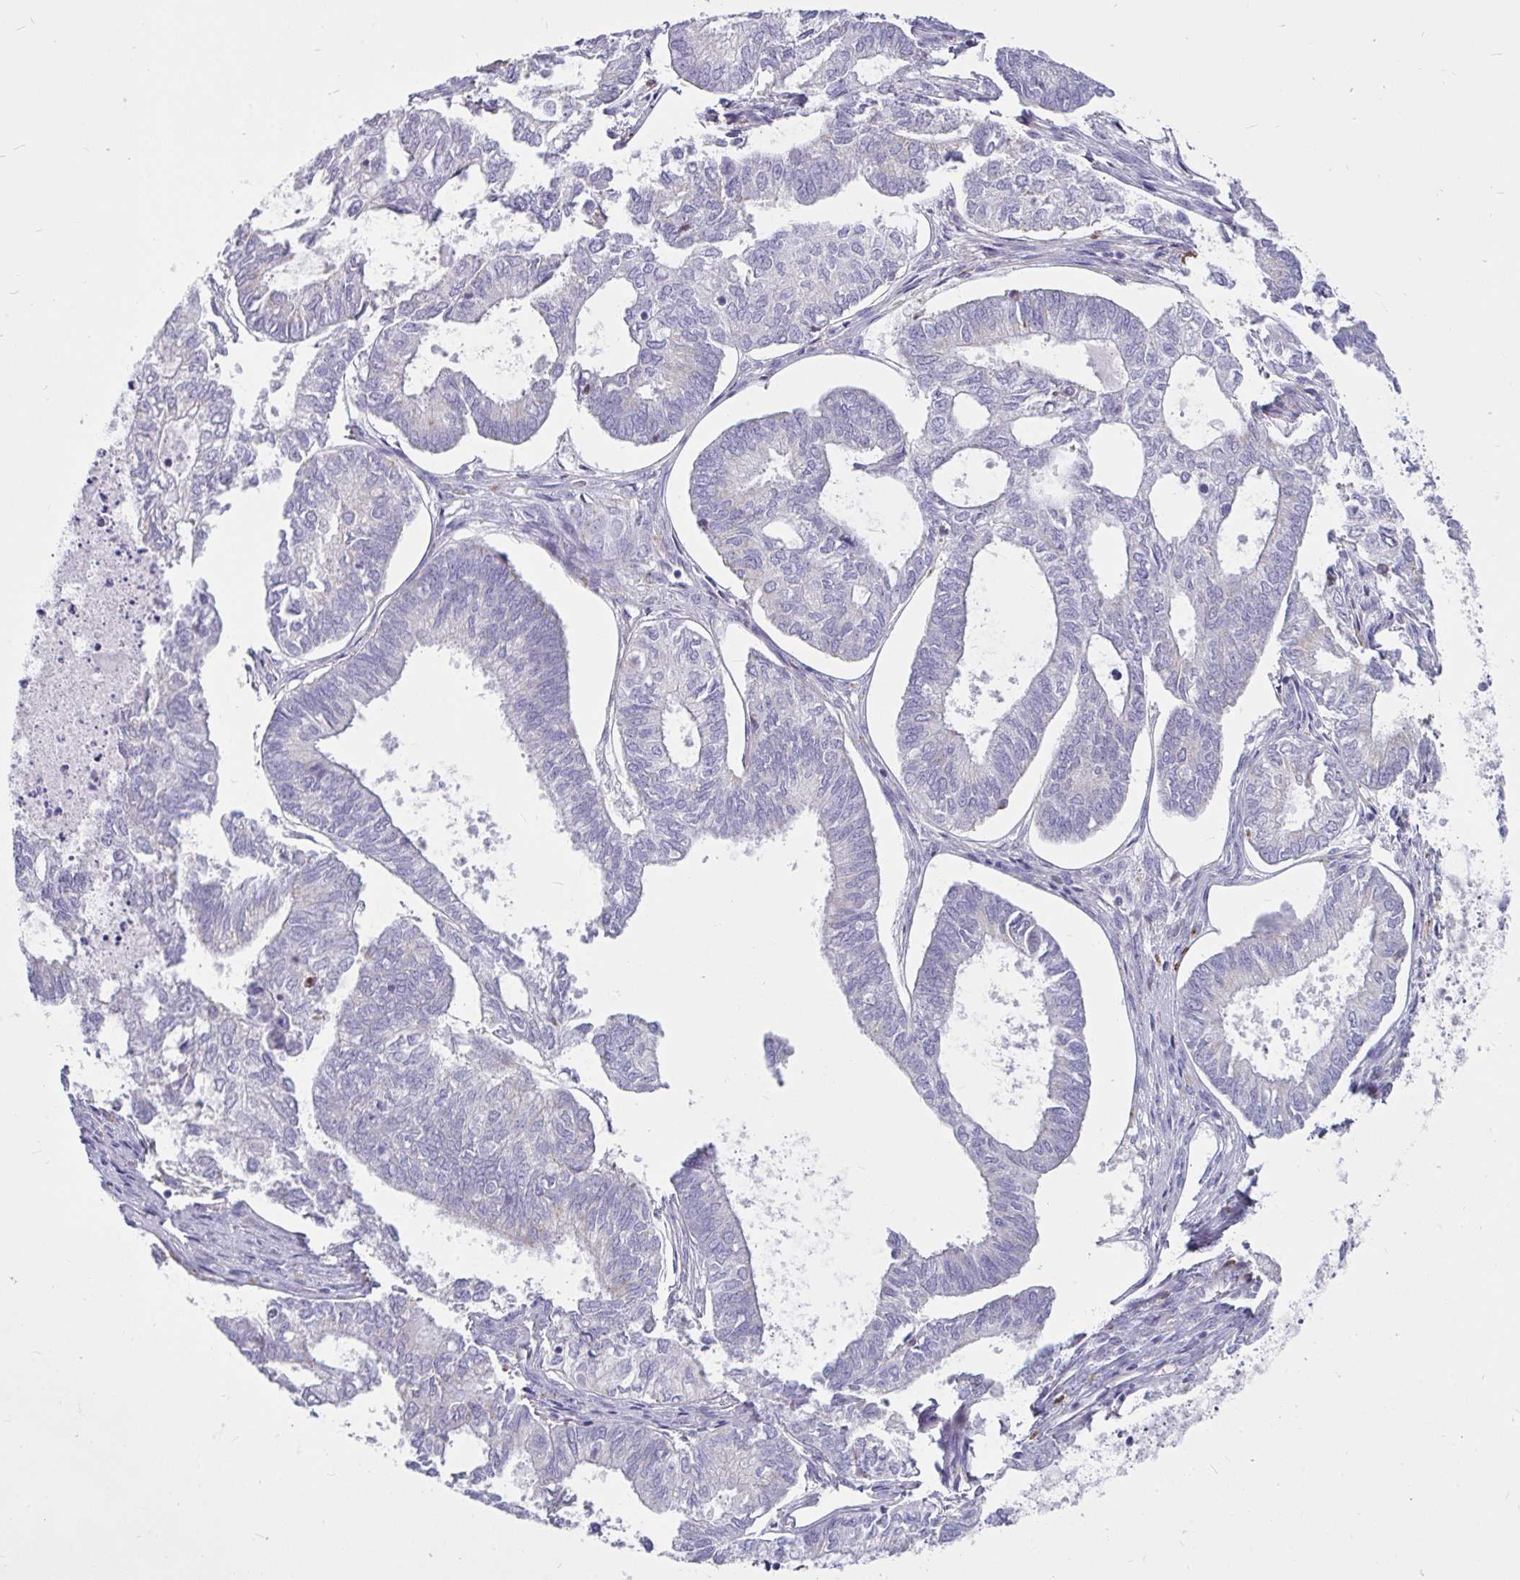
{"staining": {"intensity": "negative", "quantity": "none", "location": "none"}, "tissue": "ovarian cancer", "cell_type": "Tumor cells", "image_type": "cancer", "snomed": [{"axis": "morphology", "description": "Carcinoma, endometroid"}, {"axis": "topography", "description": "Ovary"}], "caption": "The photomicrograph displays no significant staining in tumor cells of ovarian cancer.", "gene": "CTSZ", "patient": {"sex": "female", "age": 64}}